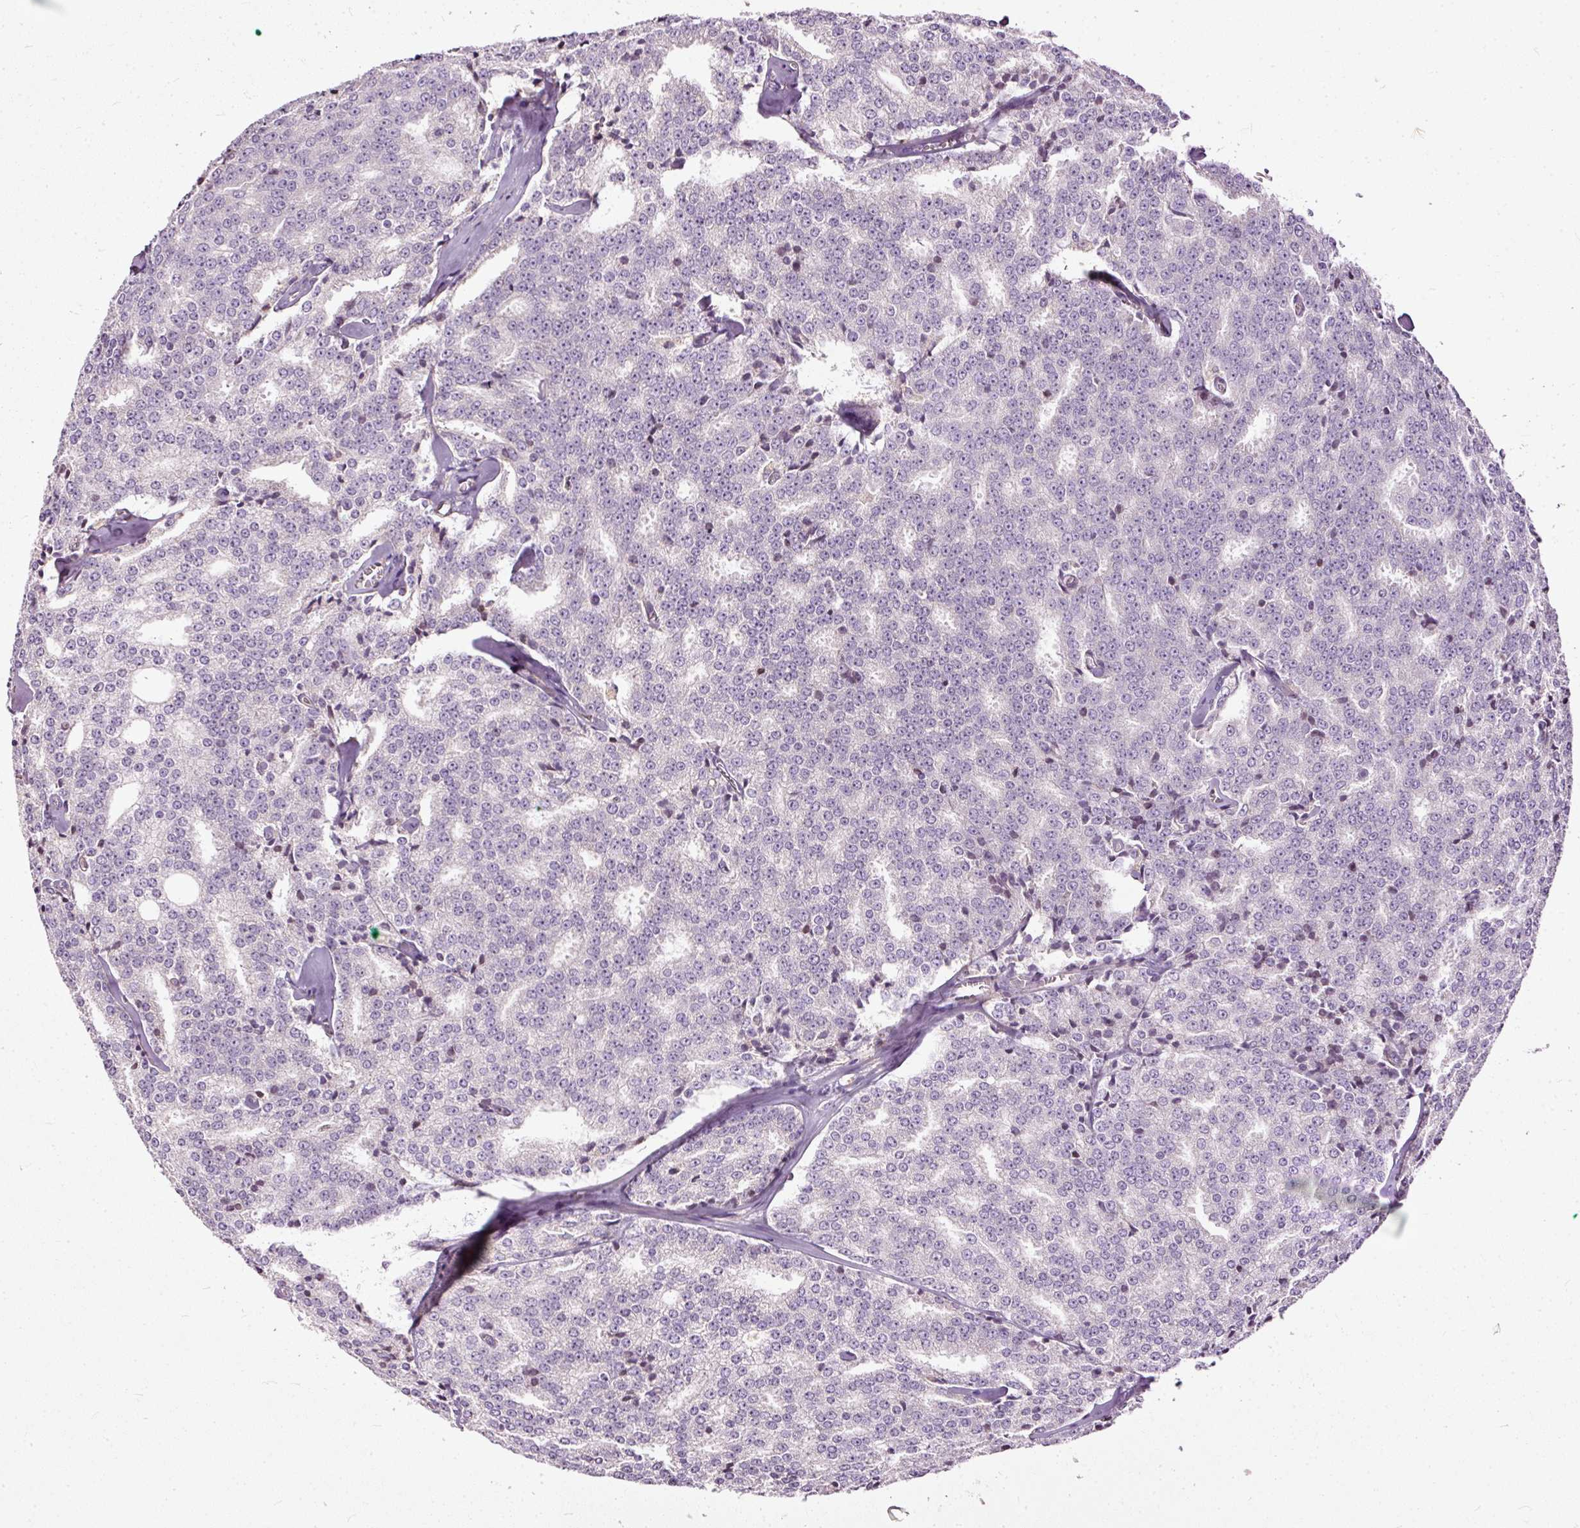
{"staining": {"intensity": "negative", "quantity": "none", "location": "none"}, "tissue": "prostate cancer", "cell_type": "Tumor cells", "image_type": "cancer", "snomed": [{"axis": "morphology", "description": "Adenocarcinoma, Low grade"}, {"axis": "topography", "description": "Prostate"}], "caption": "Tumor cells show no significant protein expression in prostate cancer. The staining is performed using DAB brown chromogen with nuclei counter-stained in using hematoxylin.", "gene": "PAQR9", "patient": {"sex": "male", "age": 60}}